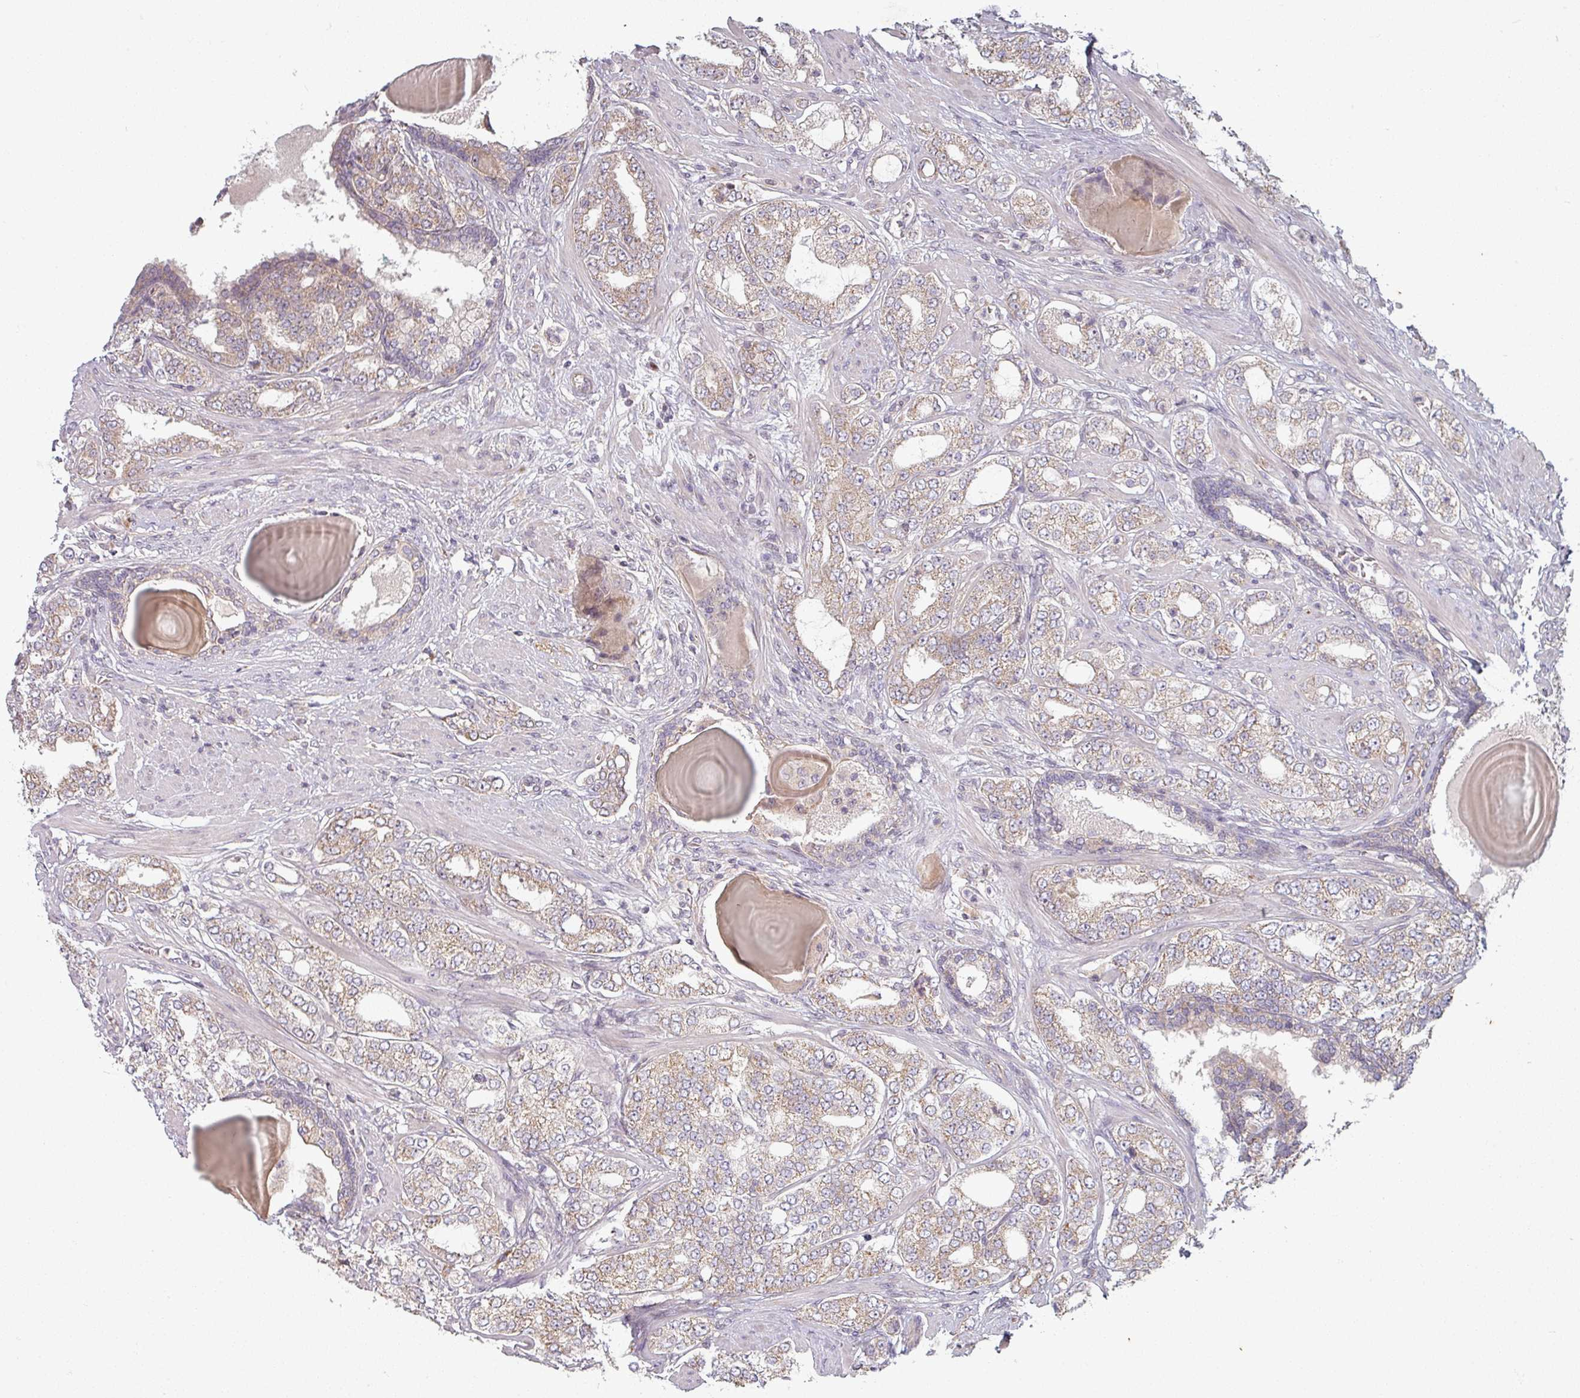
{"staining": {"intensity": "weak", "quantity": "25%-75%", "location": "cytoplasmic/membranous"}, "tissue": "prostate cancer", "cell_type": "Tumor cells", "image_type": "cancer", "snomed": [{"axis": "morphology", "description": "Adenocarcinoma, High grade"}, {"axis": "topography", "description": "Prostate"}], "caption": "Prostate high-grade adenocarcinoma stained for a protein shows weak cytoplasmic/membranous positivity in tumor cells. Immunohistochemistry (ihc) stains the protein of interest in brown and the nuclei are stained blue.", "gene": "PLEKHJ1", "patient": {"sex": "male", "age": 64}}